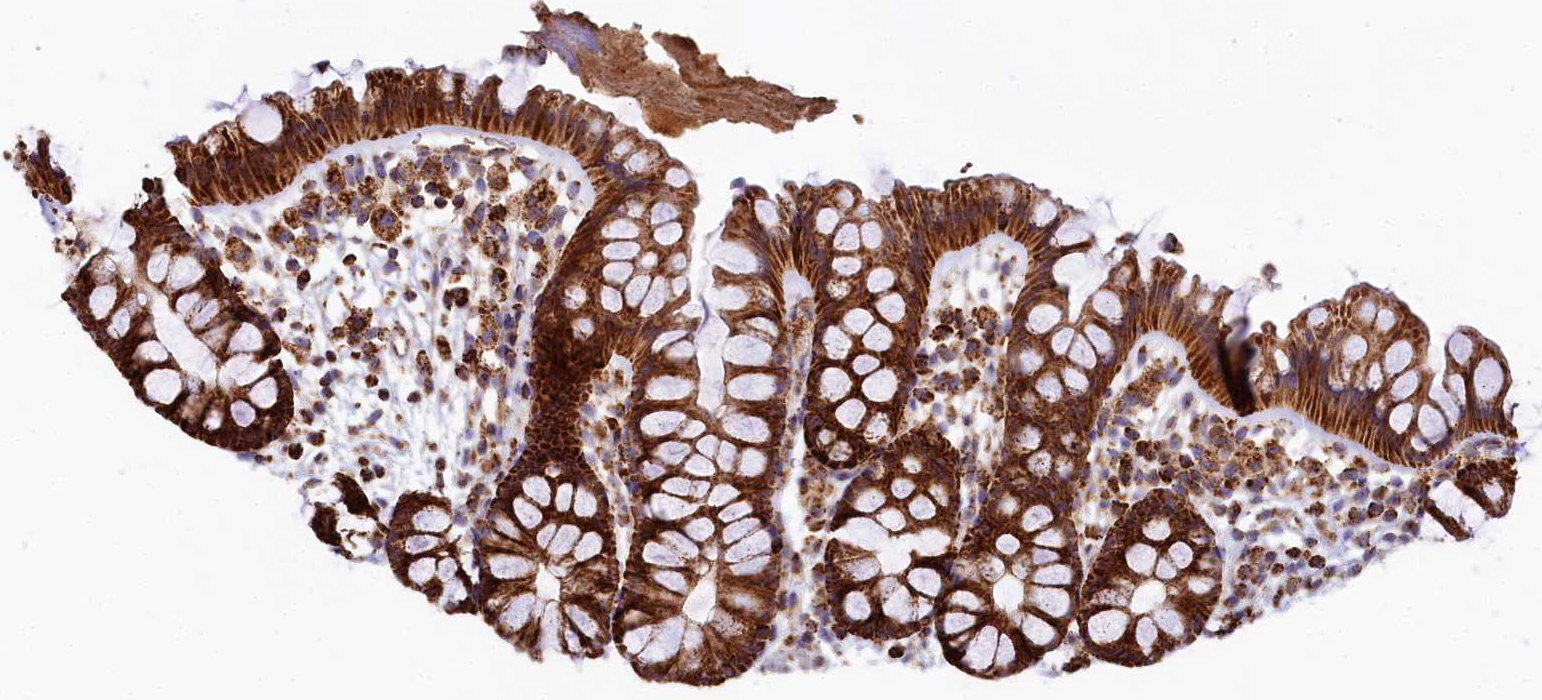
{"staining": {"intensity": "moderate", "quantity": ">75%", "location": "cytoplasmic/membranous"}, "tissue": "colon", "cell_type": "Endothelial cells", "image_type": "normal", "snomed": [{"axis": "morphology", "description": "Normal tissue, NOS"}, {"axis": "topography", "description": "Colon"}], "caption": "The image shows immunohistochemical staining of unremarkable colon. There is moderate cytoplasmic/membranous staining is identified in about >75% of endothelial cells. The protein of interest is stained brown, and the nuclei are stained in blue (DAB IHC with brightfield microscopy, high magnification).", "gene": "CLYBL", "patient": {"sex": "female", "age": 62}}